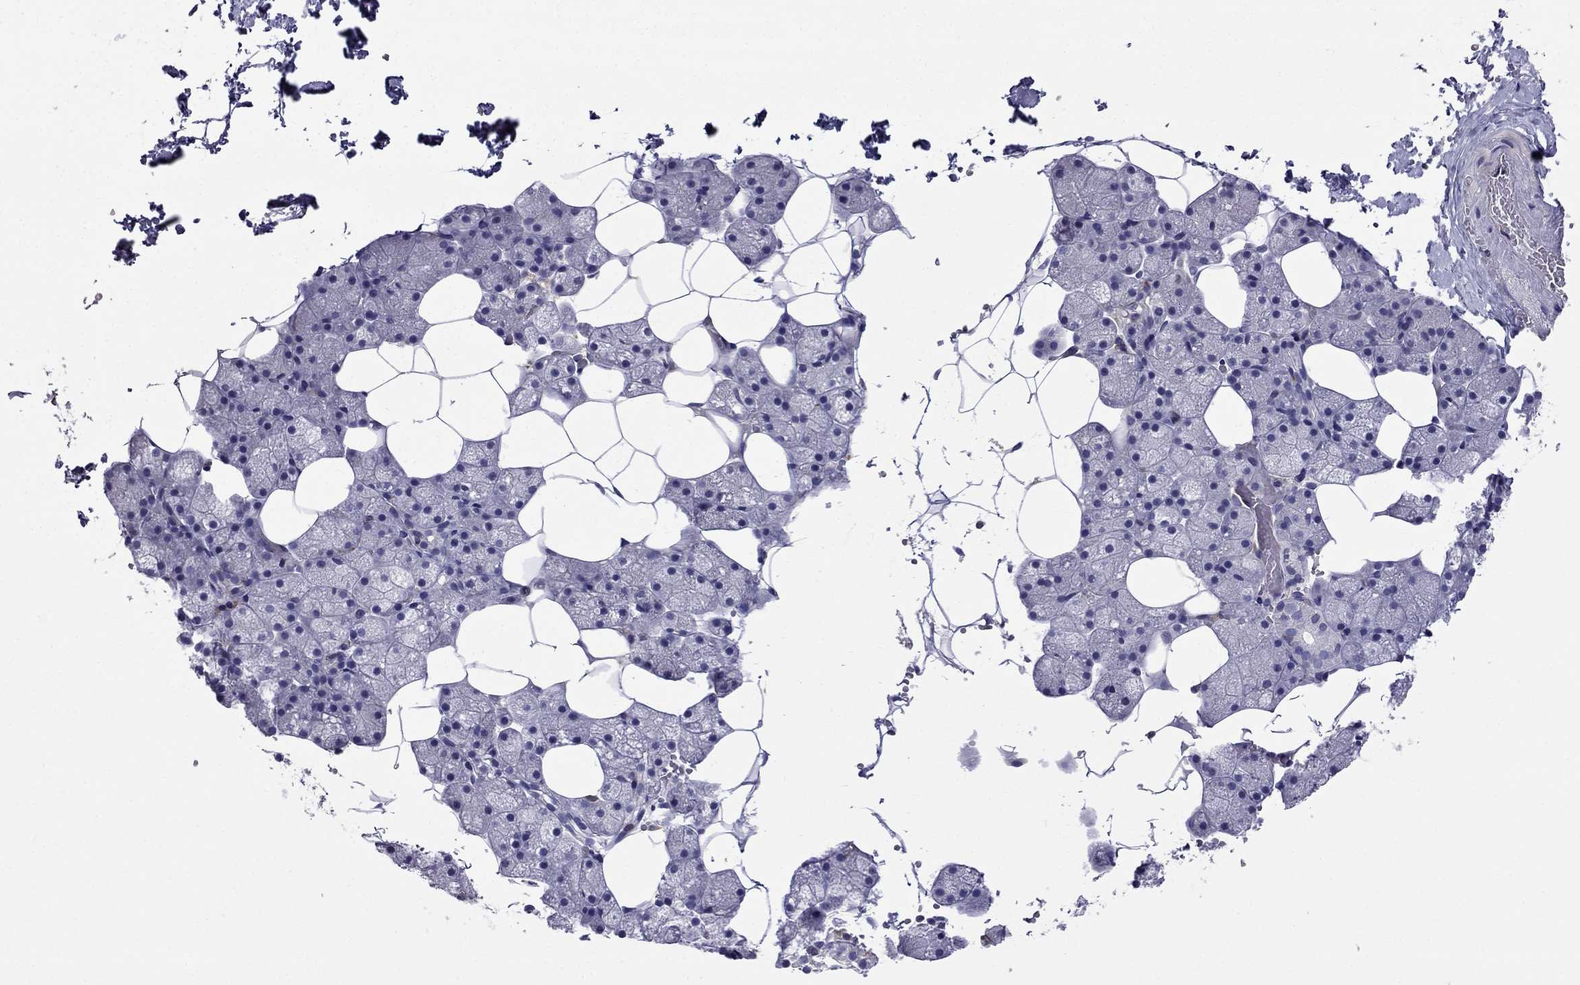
{"staining": {"intensity": "negative", "quantity": "none", "location": "none"}, "tissue": "salivary gland", "cell_type": "Glandular cells", "image_type": "normal", "snomed": [{"axis": "morphology", "description": "Normal tissue, NOS"}, {"axis": "topography", "description": "Salivary gland"}], "caption": "The image displays no significant expression in glandular cells of salivary gland.", "gene": "GNAL", "patient": {"sex": "male", "age": 38}}